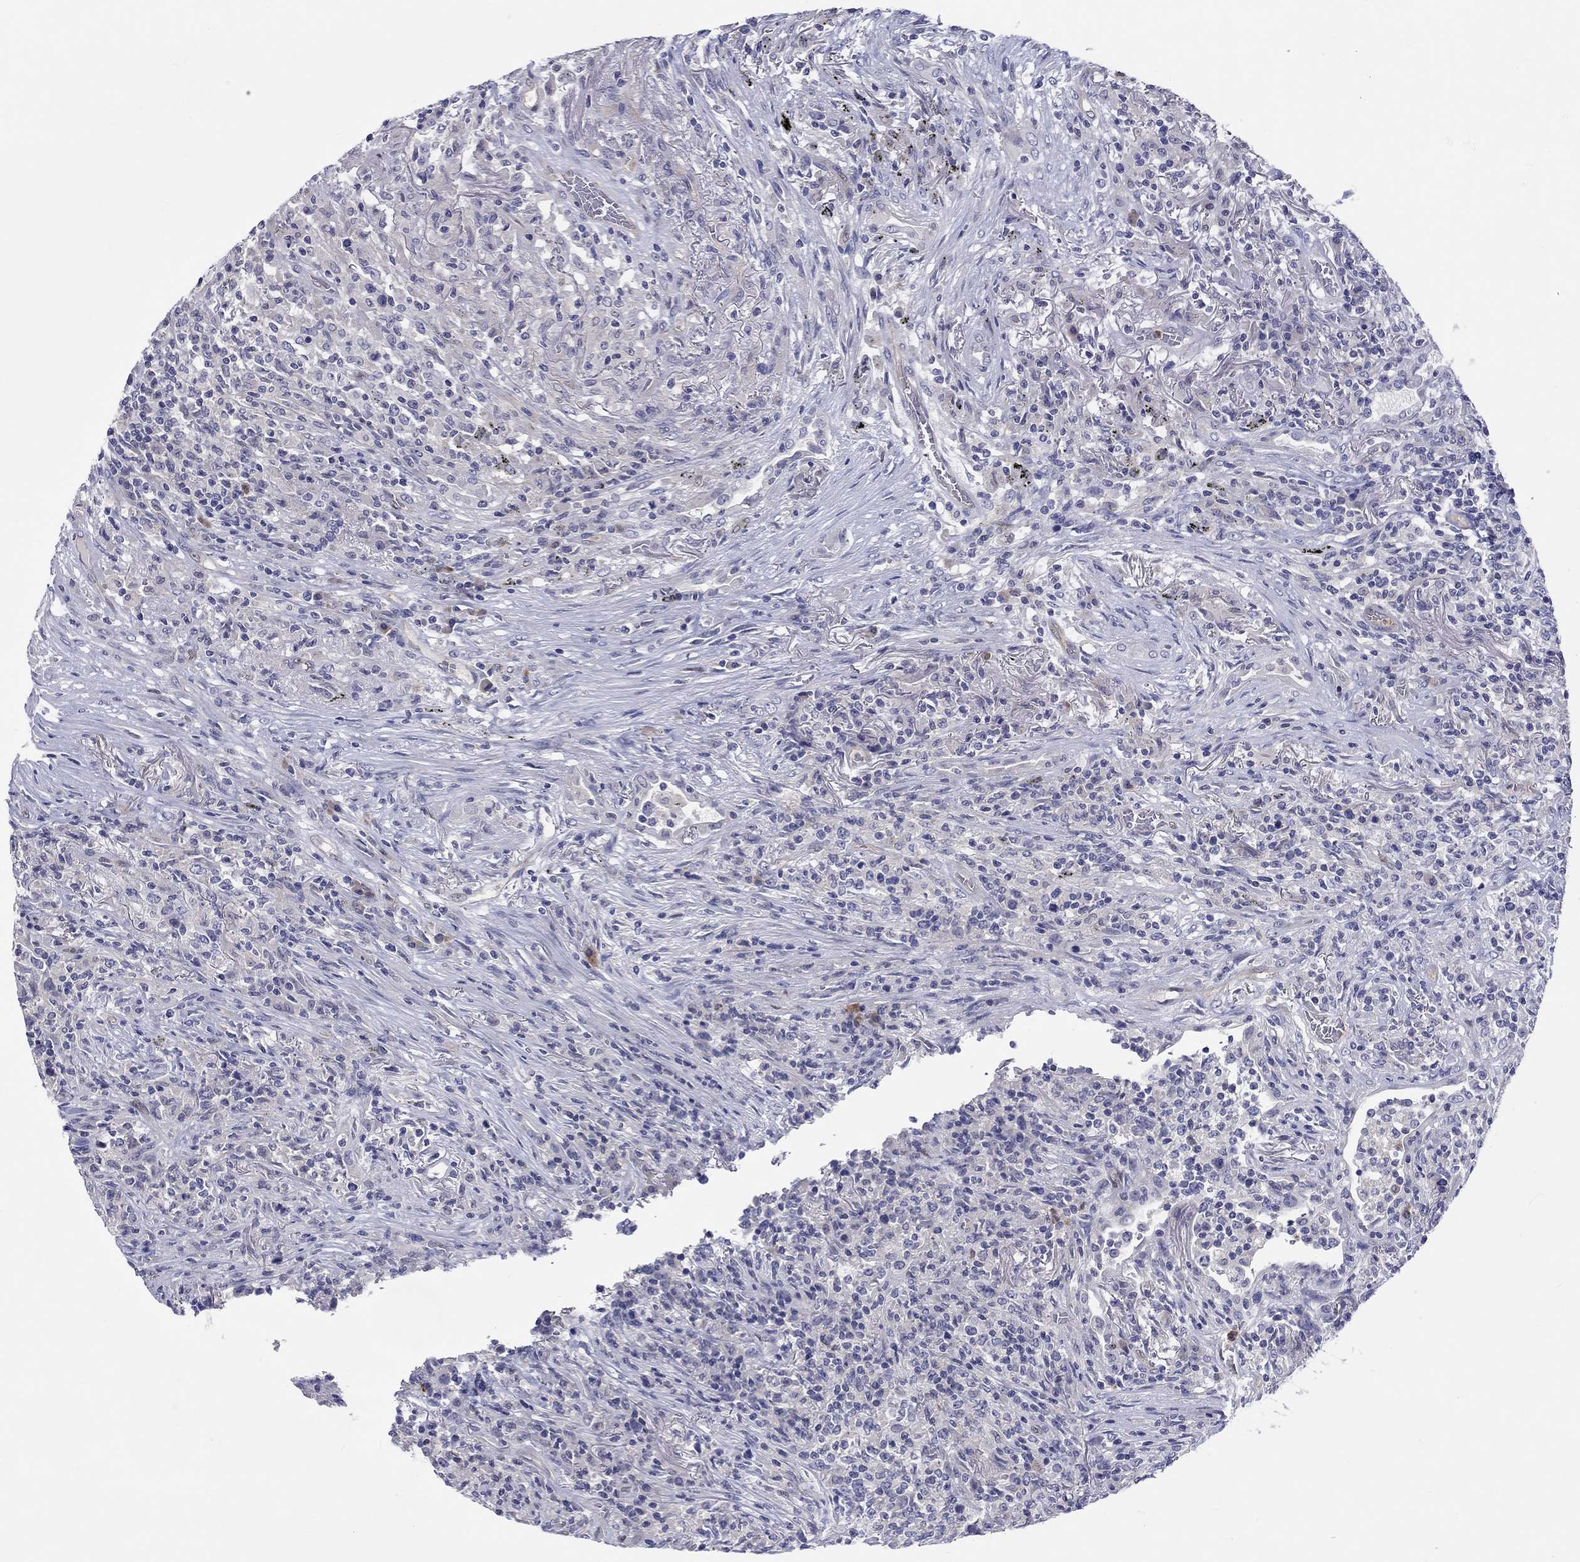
{"staining": {"intensity": "negative", "quantity": "none", "location": "none"}, "tissue": "lymphoma", "cell_type": "Tumor cells", "image_type": "cancer", "snomed": [{"axis": "morphology", "description": "Malignant lymphoma, non-Hodgkin's type, High grade"}, {"axis": "topography", "description": "Lung"}], "caption": "High power microscopy micrograph of an immunohistochemistry micrograph of malignant lymphoma, non-Hodgkin's type (high-grade), revealing no significant positivity in tumor cells.", "gene": "ABCG4", "patient": {"sex": "male", "age": 79}}